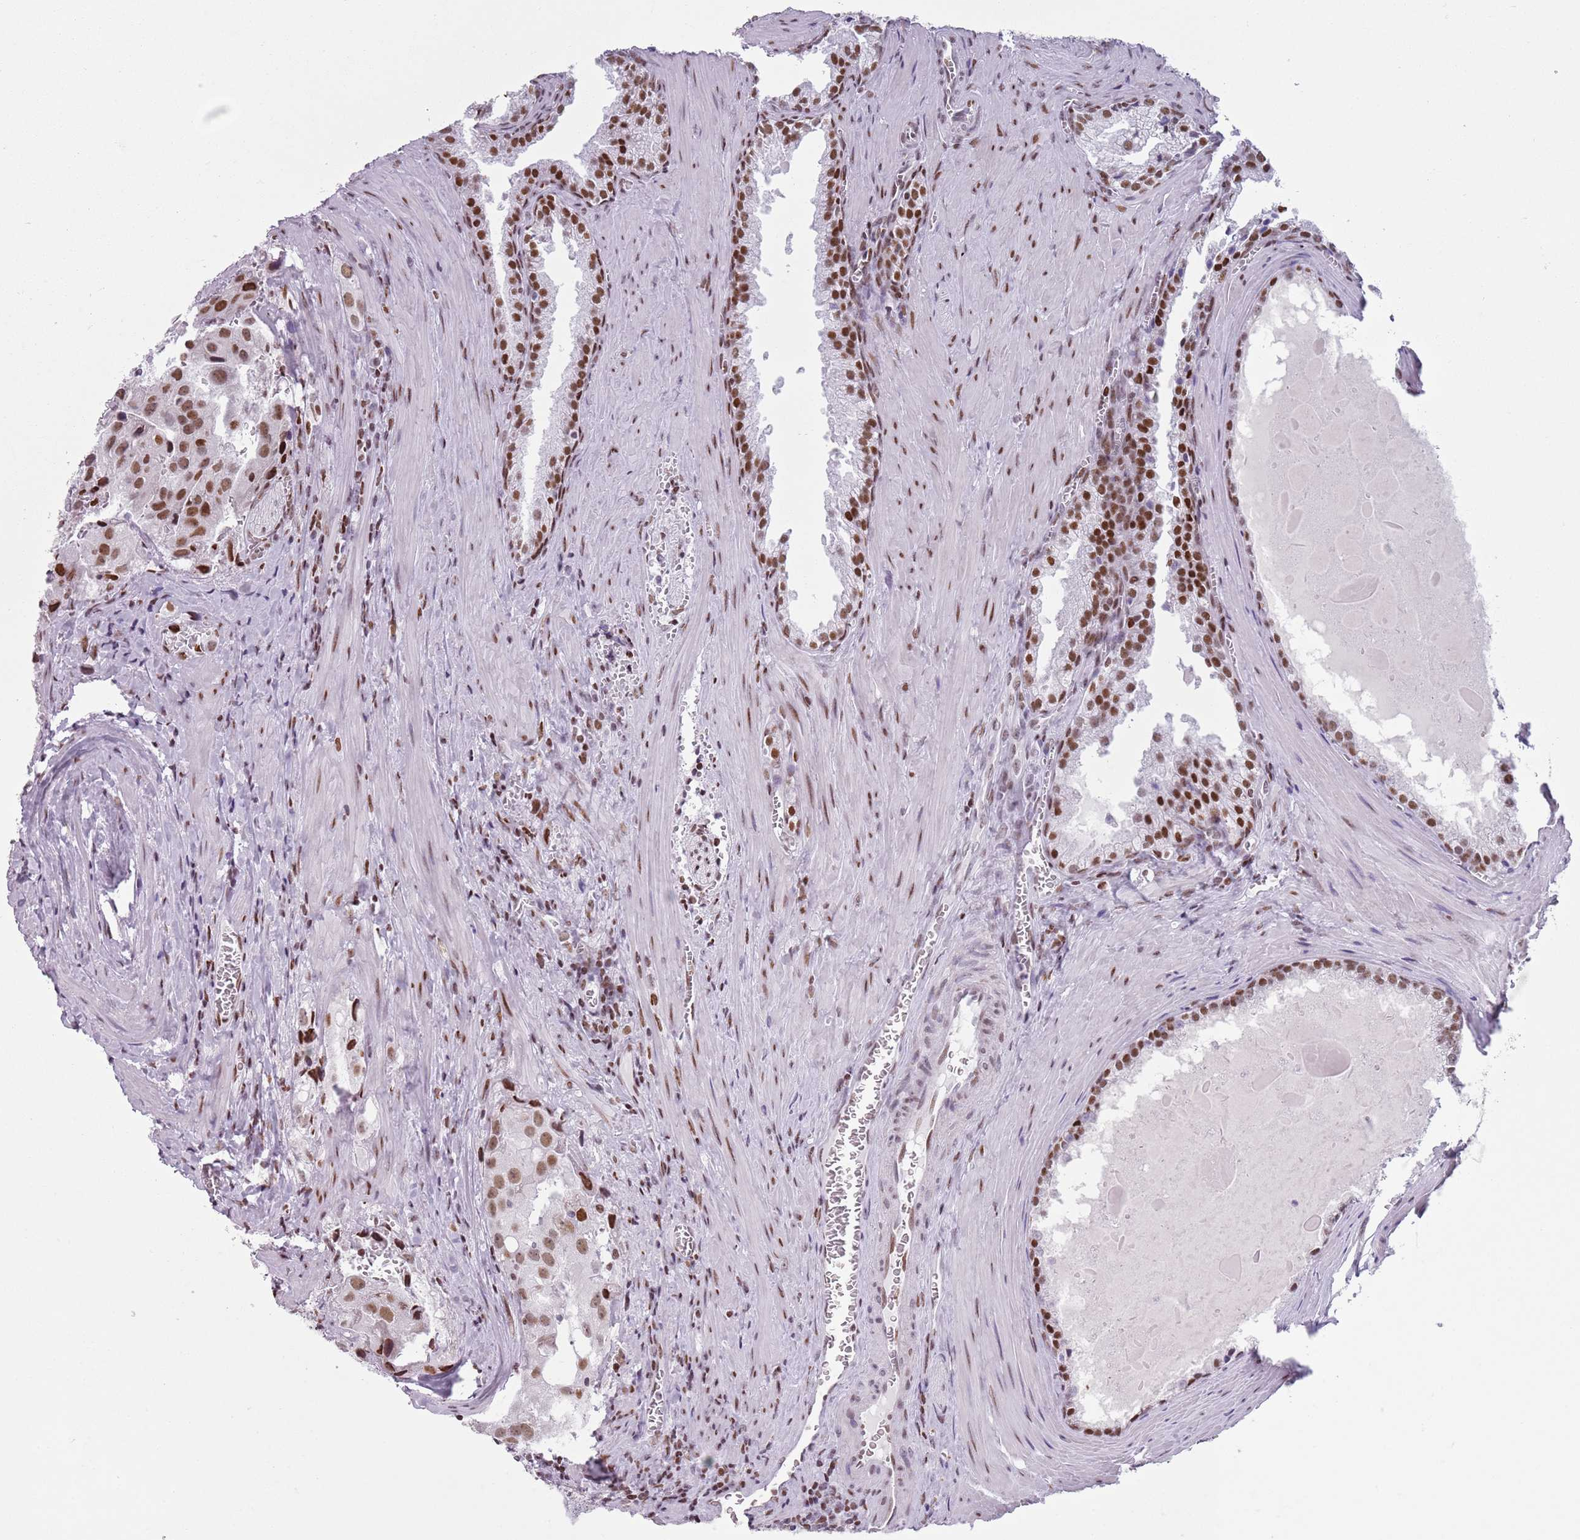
{"staining": {"intensity": "moderate", "quantity": ">75%", "location": "nuclear"}, "tissue": "prostate cancer", "cell_type": "Tumor cells", "image_type": "cancer", "snomed": [{"axis": "morphology", "description": "Adenocarcinoma, High grade"}, {"axis": "topography", "description": "Prostate"}], "caption": "Moderate nuclear protein expression is seen in approximately >75% of tumor cells in prostate cancer. (brown staining indicates protein expression, while blue staining denotes nuclei).", "gene": "FAM104B", "patient": {"sex": "male", "age": 68}}